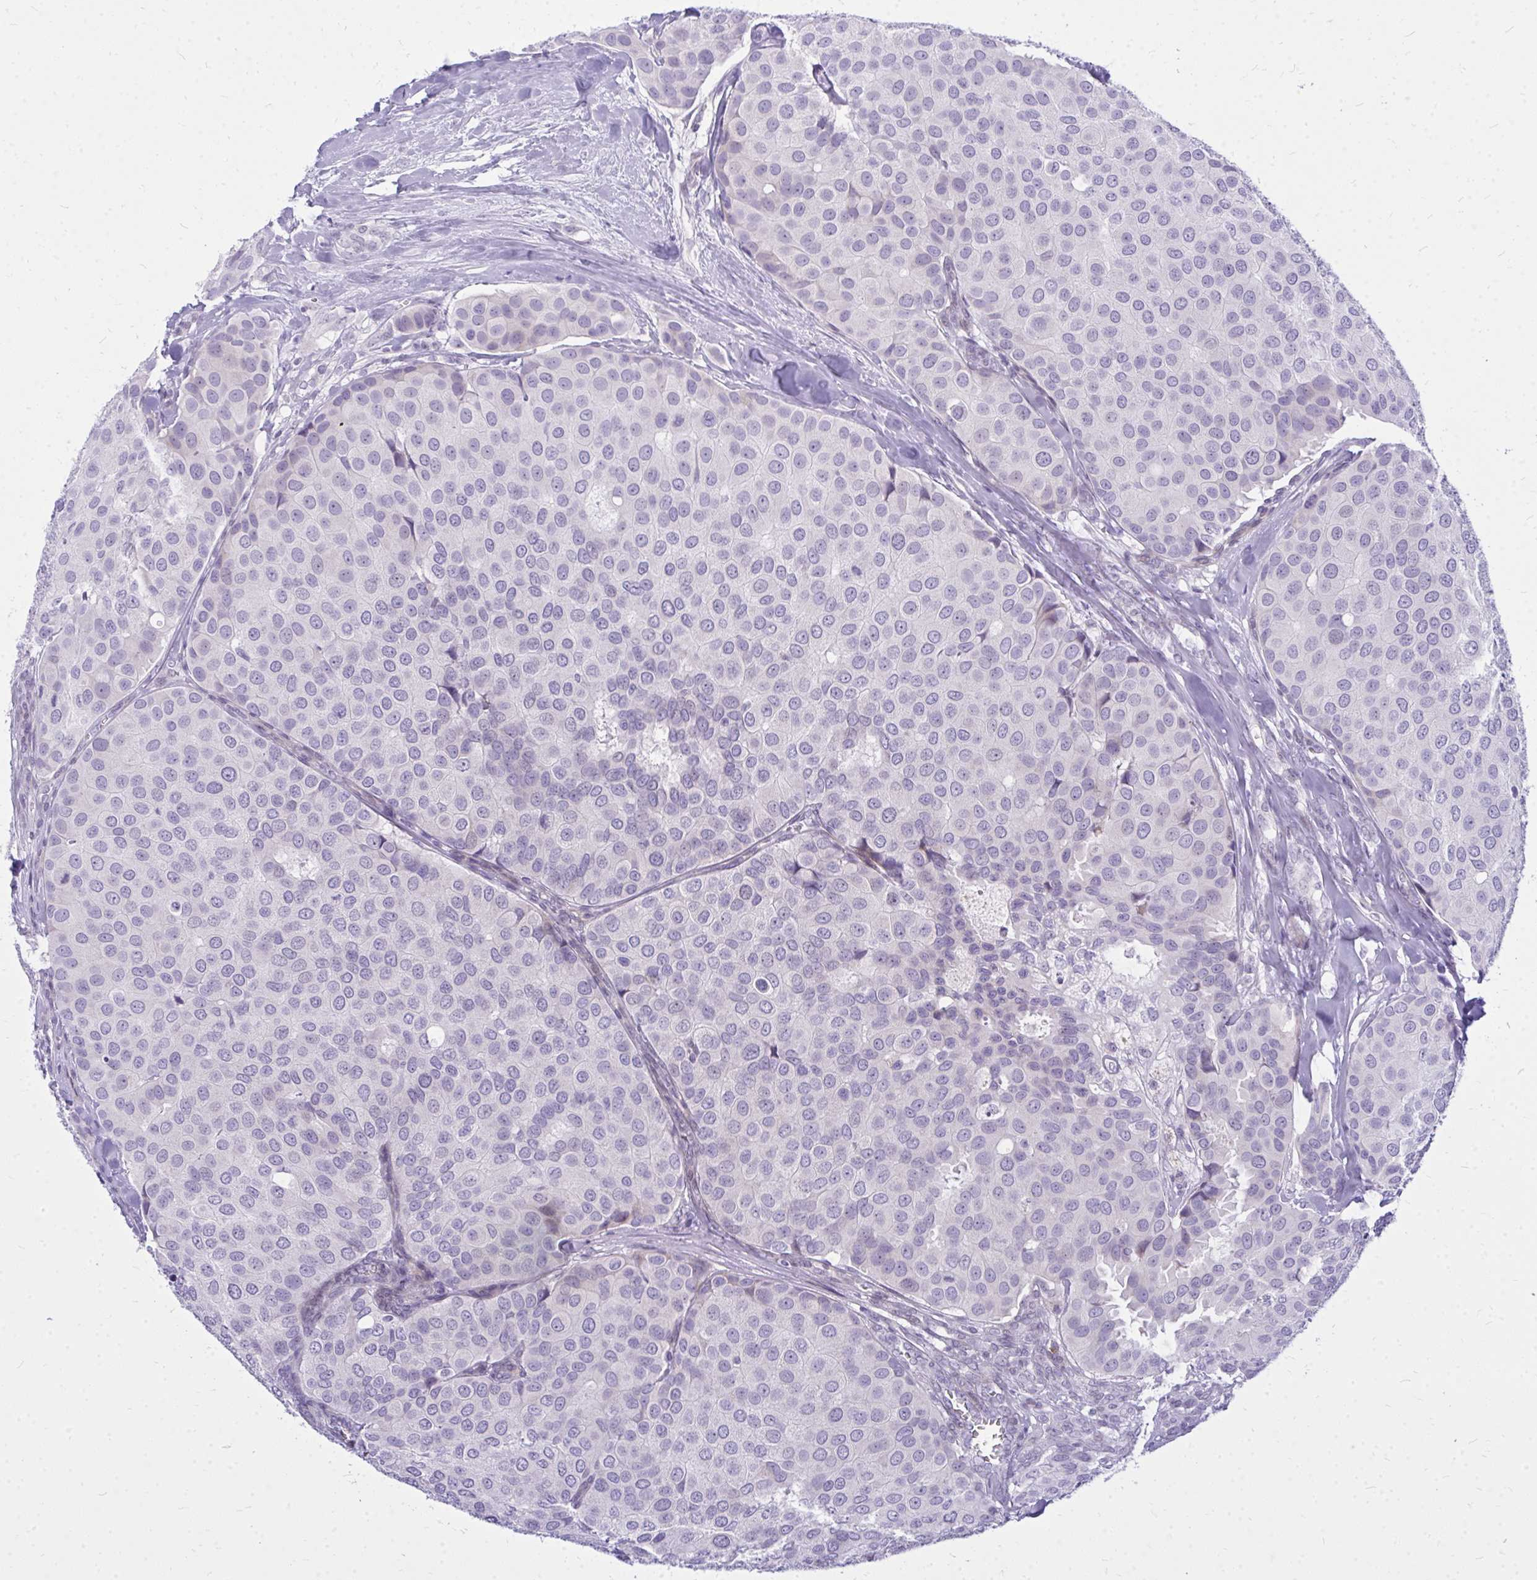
{"staining": {"intensity": "negative", "quantity": "none", "location": "none"}, "tissue": "breast cancer", "cell_type": "Tumor cells", "image_type": "cancer", "snomed": [{"axis": "morphology", "description": "Duct carcinoma"}, {"axis": "topography", "description": "Breast"}], "caption": "Tumor cells are negative for protein expression in human breast cancer.", "gene": "ZSCAN25", "patient": {"sex": "female", "age": 70}}